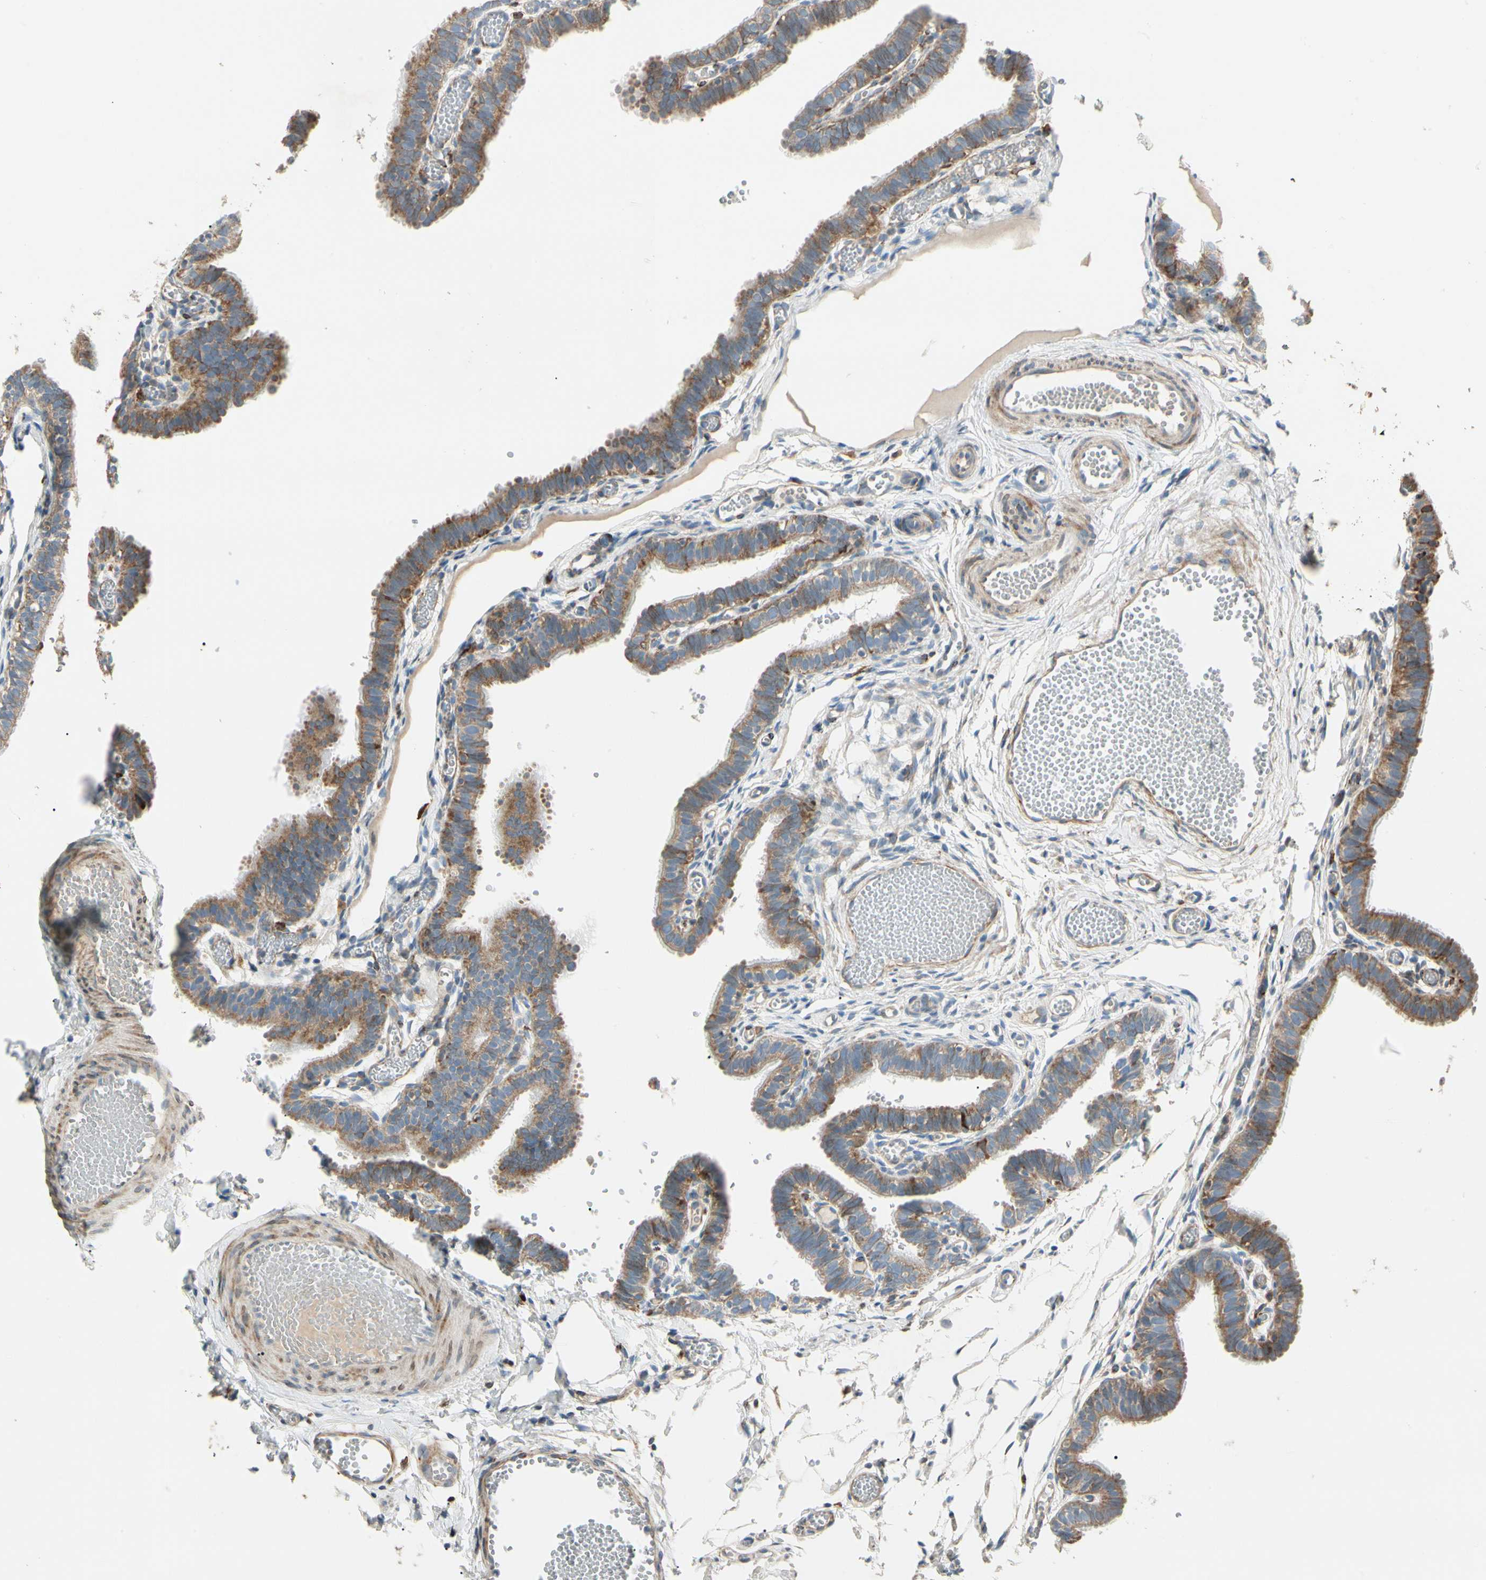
{"staining": {"intensity": "weak", "quantity": ">75%", "location": "cytoplasmic/membranous"}, "tissue": "fallopian tube", "cell_type": "Glandular cells", "image_type": "normal", "snomed": [{"axis": "morphology", "description": "Normal tissue, NOS"}, {"axis": "topography", "description": "Fallopian tube"}, {"axis": "topography", "description": "Placenta"}], "caption": "Protein expression analysis of unremarkable human fallopian tube reveals weak cytoplasmic/membranous expression in about >75% of glandular cells. Immunohistochemistry (ihc) stains the protein of interest in brown and the nuclei are stained blue.", "gene": "MRPL9", "patient": {"sex": "female", "age": 34}}